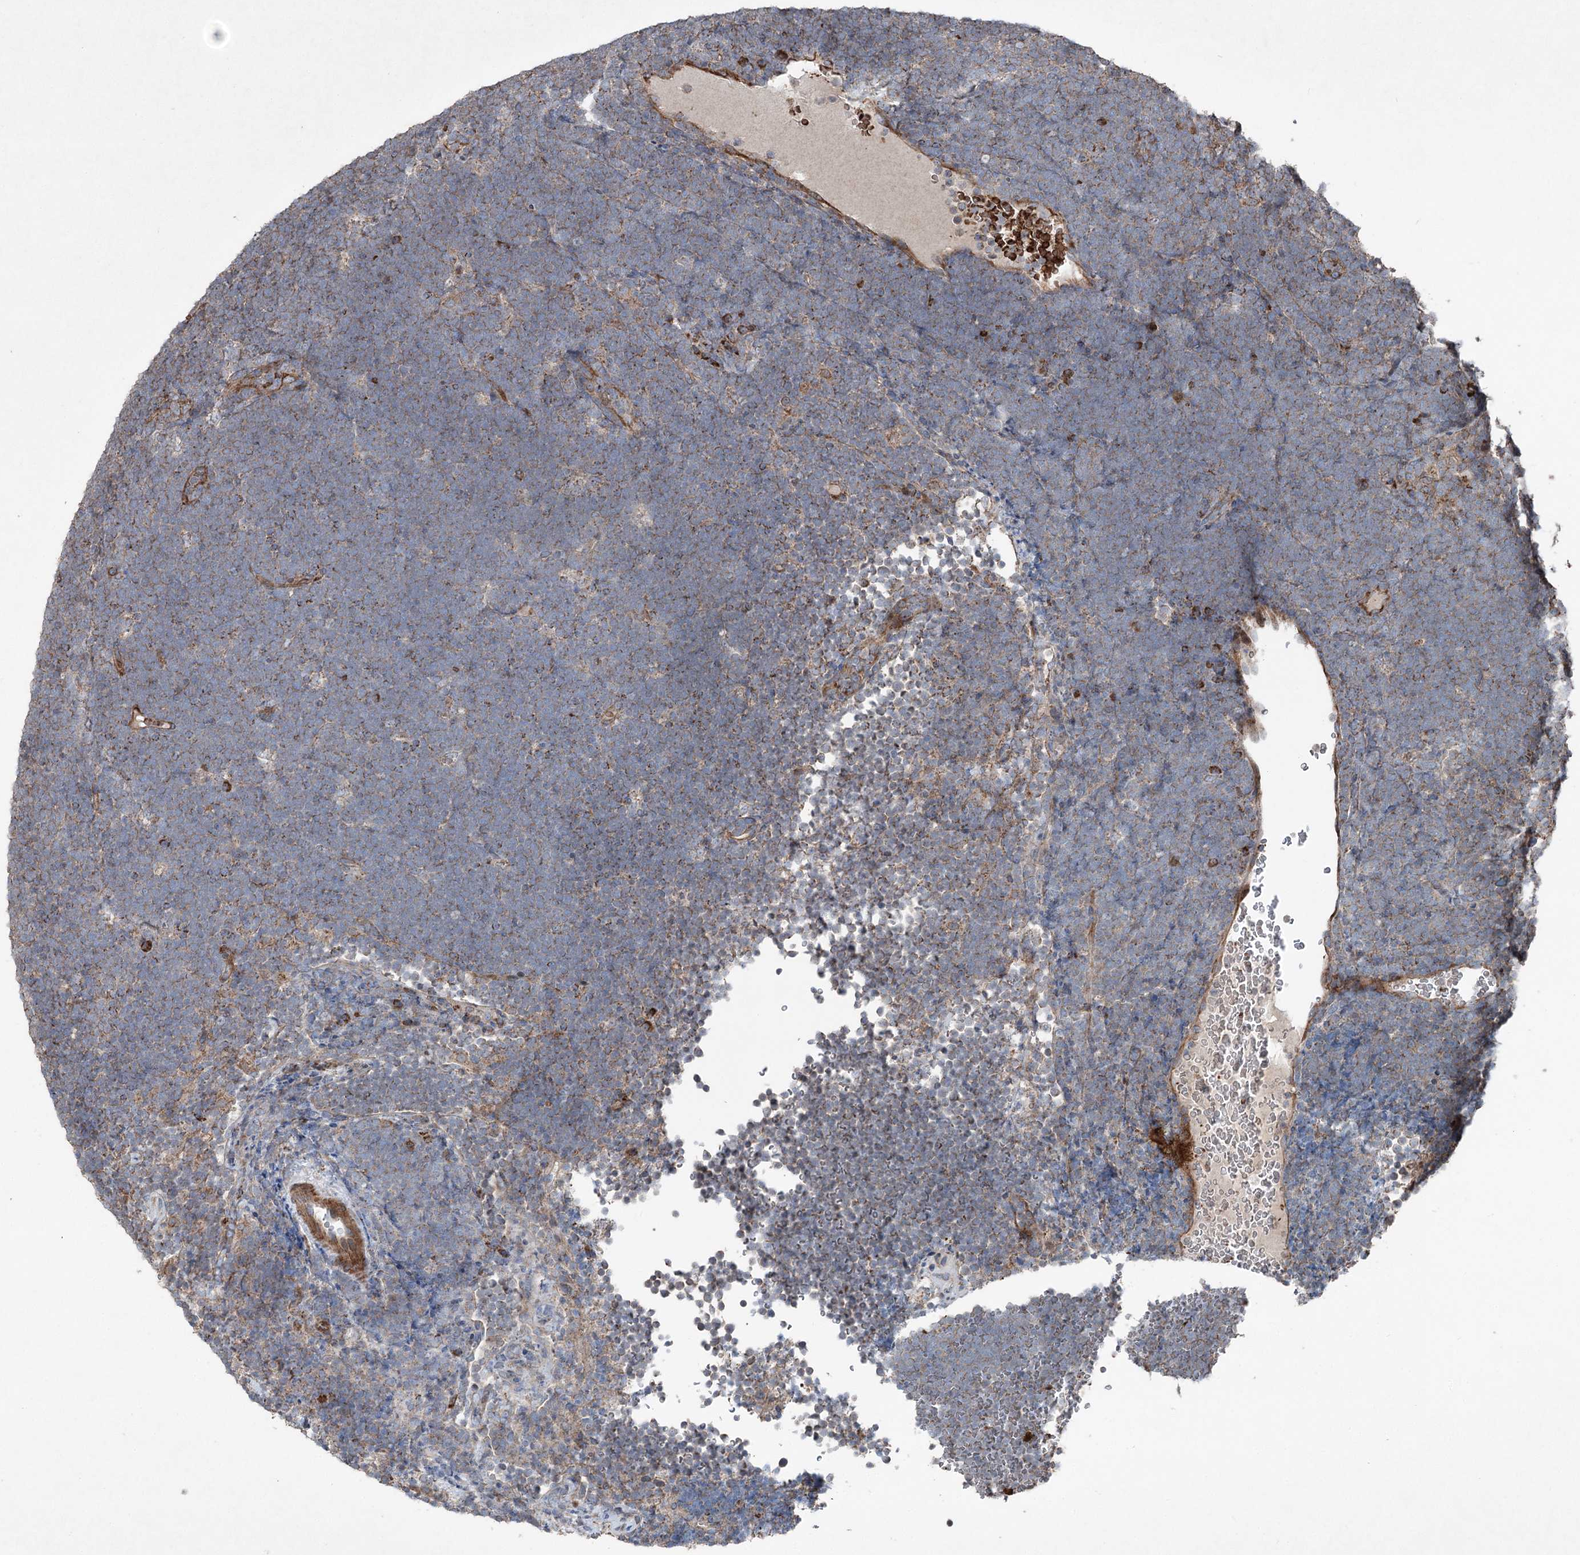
{"staining": {"intensity": "strong", "quantity": "<25%", "location": "cytoplasmic/membranous"}, "tissue": "lymphoma", "cell_type": "Tumor cells", "image_type": "cancer", "snomed": [{"axis": "morphology", "description": "Malignant lymphoma, non-Hodgkin's type, High grade"}, {"axis": "topography", "description": "Lymph node"}], "caption": "Protein expression analysis of human malignant lymphoma, non-Hodgkin's type (high-grade) reveals strong cytoplasmic/membranous staining in approximately <25% of tumor cells.", "gene": "SERINC5", "patient": {"sex": "male", "age": 13}}